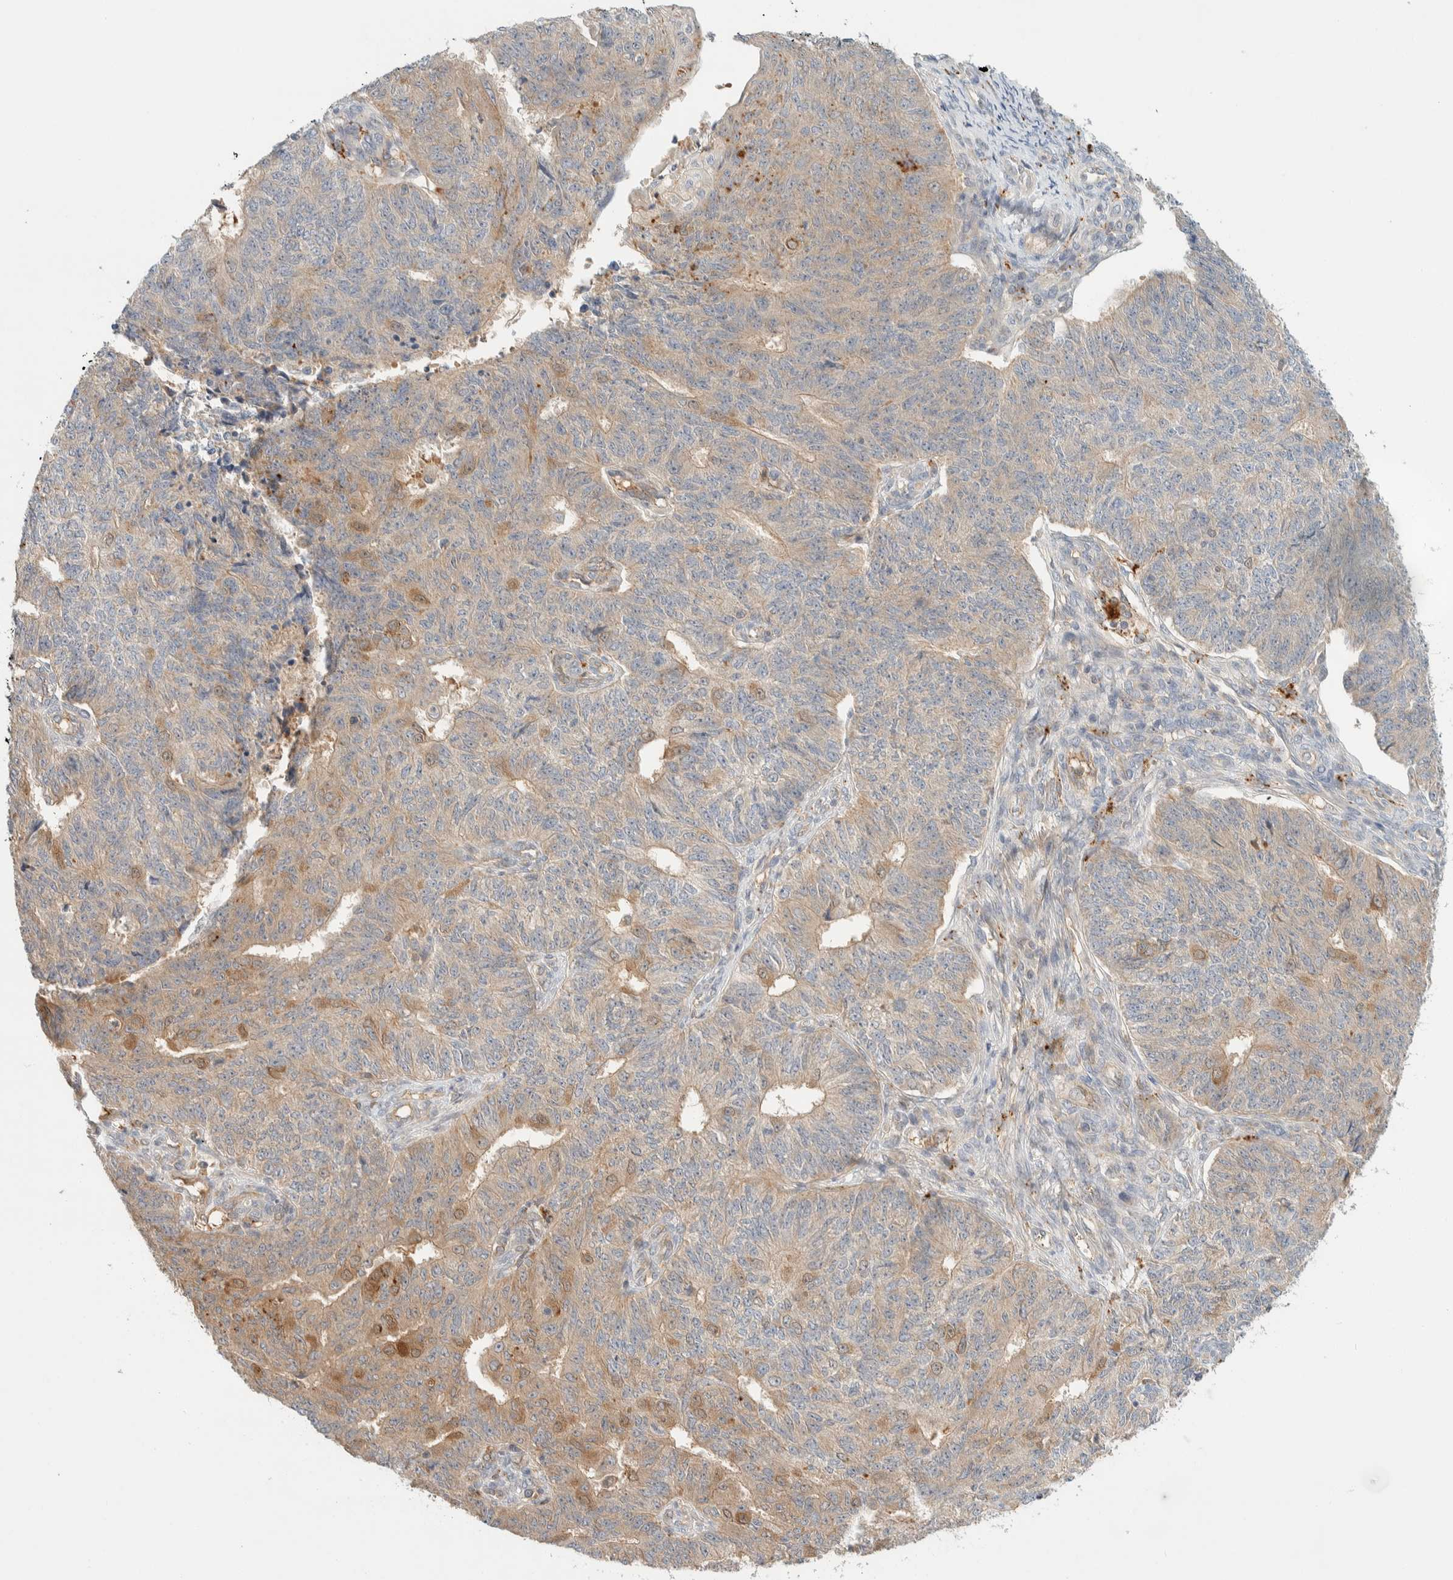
{"staining": {"intensity": "moderate", "quantity": "<25%", "location": "cytoplasmic/membranous"}, "tissue": "endometrial cancer", "cell_type": "Tumor cells", "image_type": "cancer", "snomed": [{"axis": "morphology", "description": "Adenocarcinoma, NOS"}, {"axis": "topography", "description": "Endometrium"}], "caption": "Brown immunohistochemical staining in adenocarcinoma (endometrial) exhibits moderate cytoplasmic/membranous positivity in about <25% of tumor cells.", "gene": "GCLM", "patient": {"sex": "female", "age": 32}}